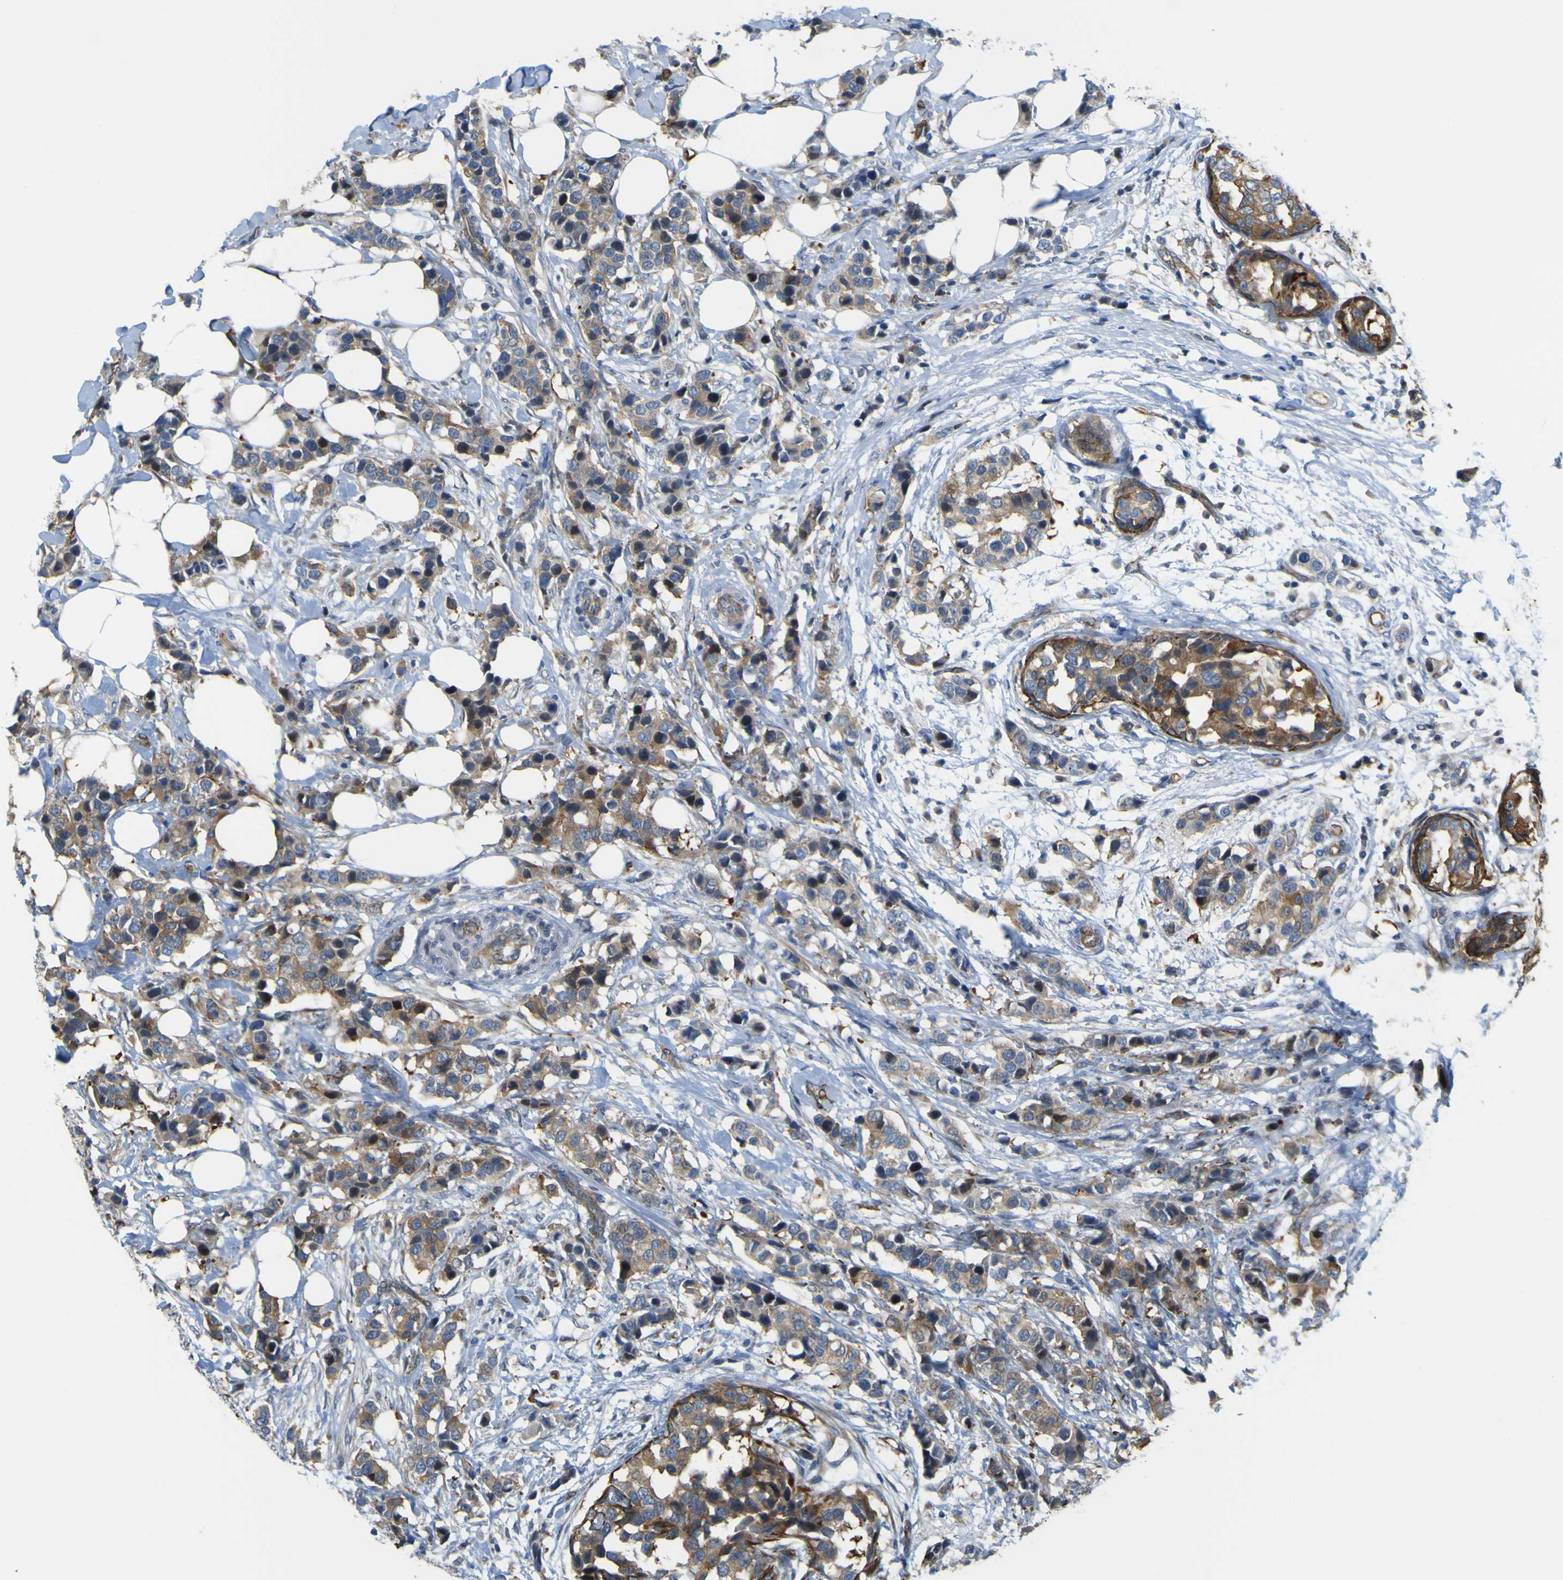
{"staining": {"intensity": "moderate", "quantity": ">75%", "location": "cytoplasmic/membranous"}, "tissue": "breast cancer", "cell_type": "Tumor cells", "image_type": "cancer", "snomed": [{"axis": "morphology", "description": "Normal tissue, NOS"}, {"axis": "morphology", "description": "Duct carcinoma"}, {"axis": "topography", "description": "Breast"}], "caption": "Human breast cancer (intraductal carcinoma) stained for a protein (brown) reveals moderate cytoplasmic/membranous positive staining in about >75% of tumor cells.", "gene": "JPH1", "patient": {"sex": "female", "age": 50}}